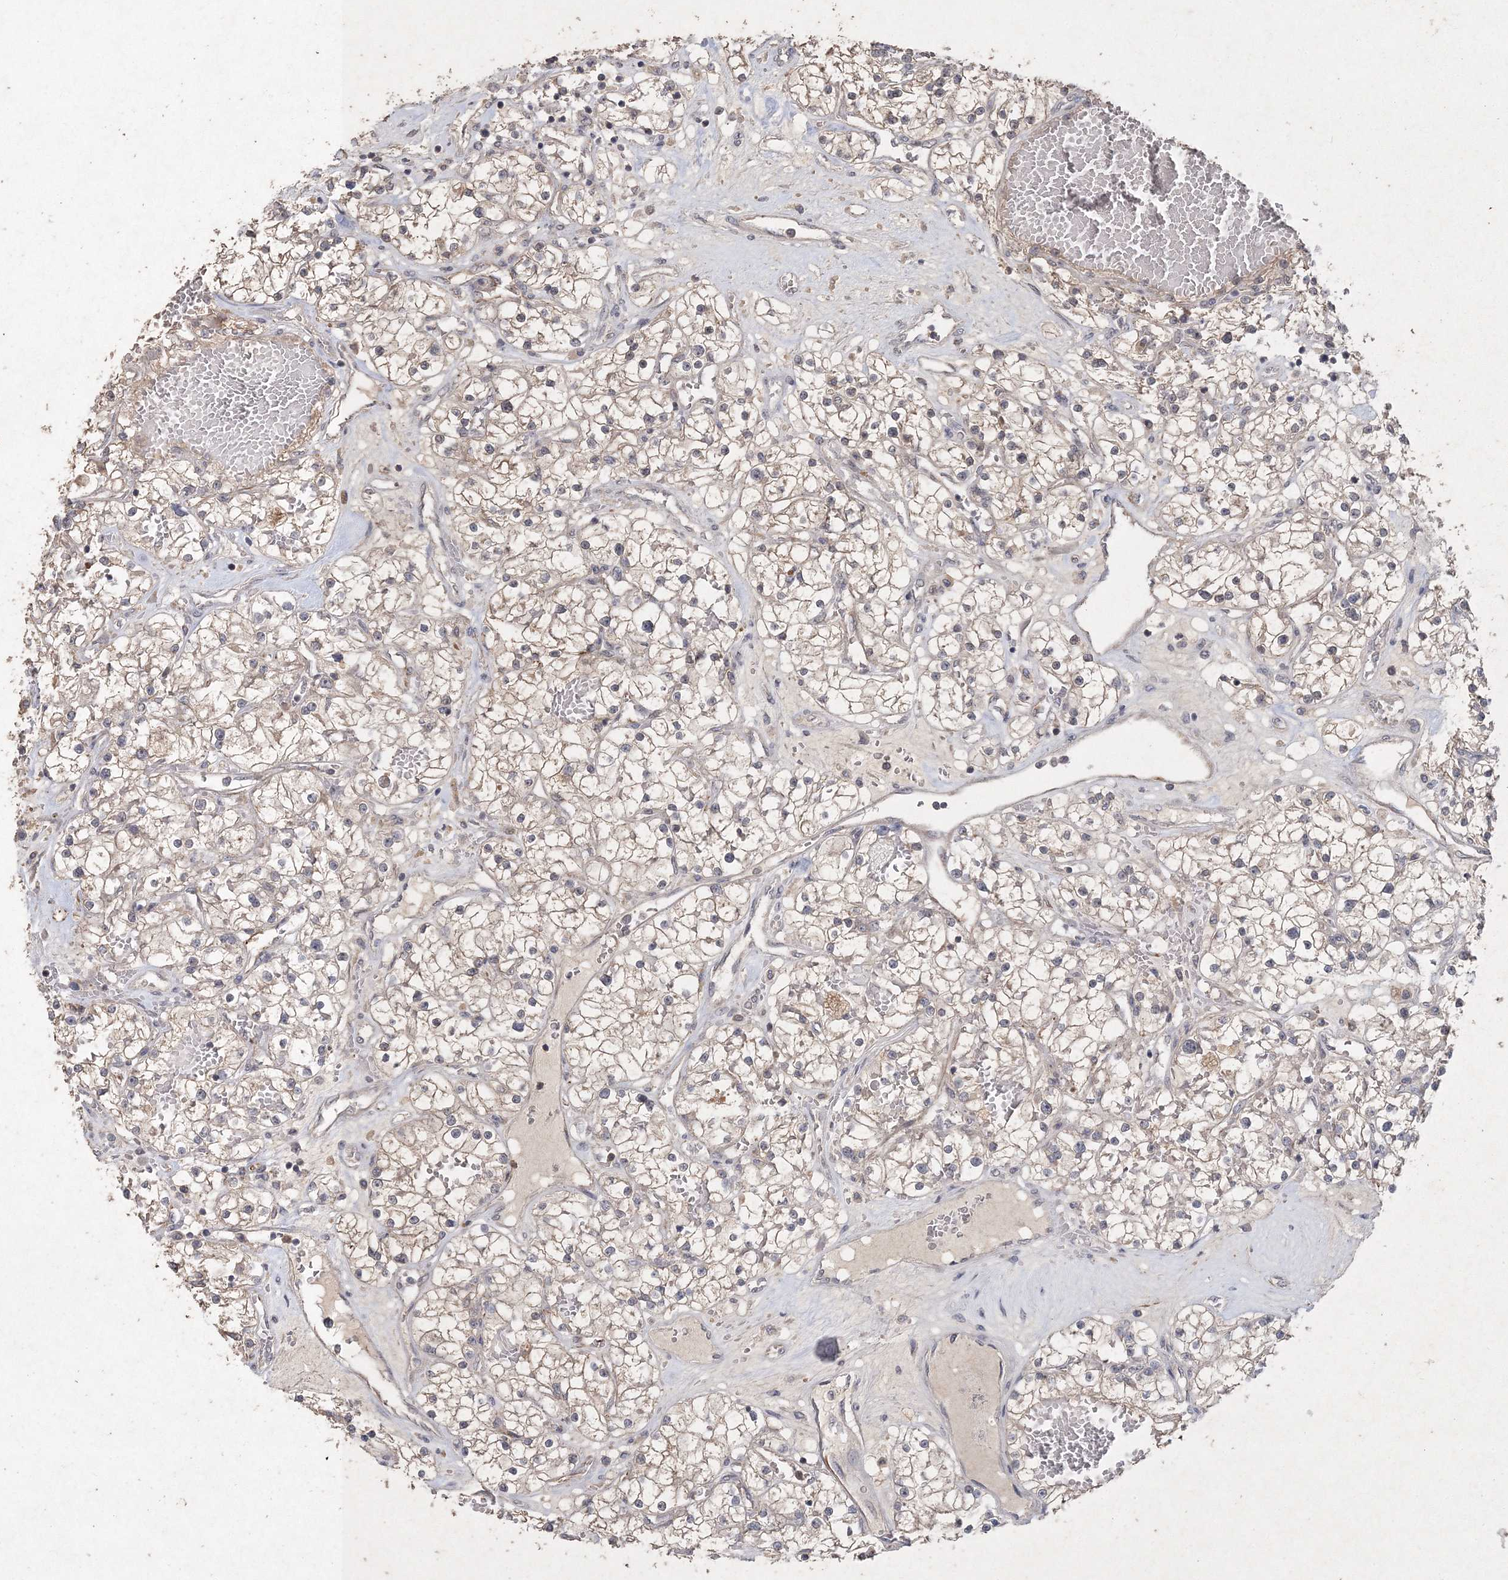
{"staining": {"intensity": "weak", "quantity": "<25%", "location": "cytoplasmic/membranous"}, "tissue": "renal cancer", "cell_type": "Tumor cells", "image_type": "cancer", "snomed": [{"axis": "morphology", "description": "Normal tissue, NOS"}, {"axis": "morphology", "description": "Adenocarcinoma, NOS"}, {"axis": "topography", "description": "Kidney"}], "caption": "Renal cancer stained for a protein using immunohistochemistry (IHC) displays no positivity tumor cells.", "gene": "UIMC1", "patient": {"sex": "male", "age": 68}}